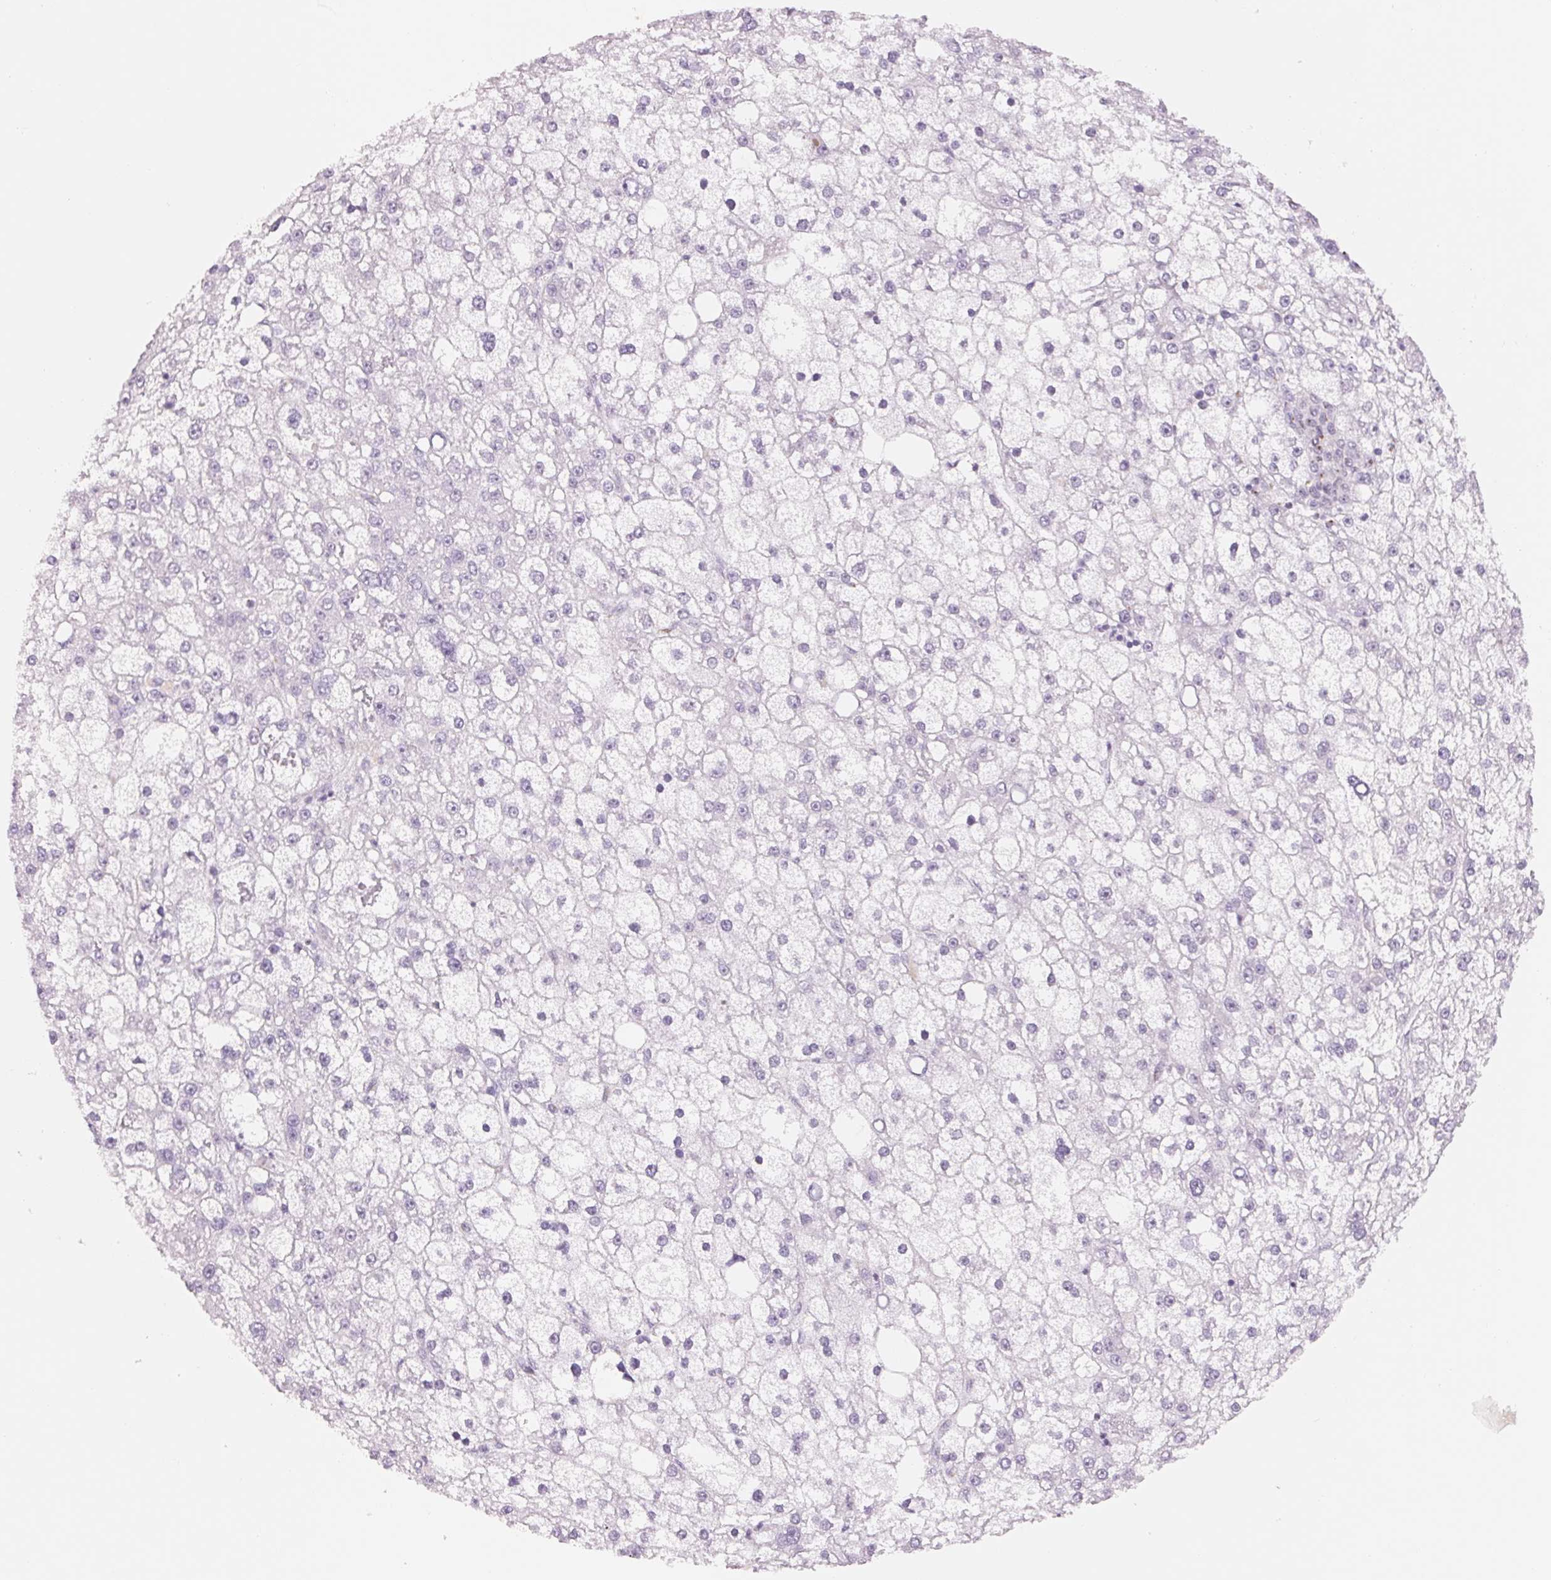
{"staining": {"intensity": "negative", "quantity": "none", "location": "none"}, "tissue": "liver cancer", "cell_type": "Tumor cells", "image_type": "cancer", "snomed": [{"axis": "morphology", "description": "Carcinoma, Hepatocellular, NOS"}, {"axis": "topography", "description": "Liver"}], "caption": "Immunohistochemical staining of human hepatocellular carcinoma (liver) demonstrates no significant staining in tumor cells.", "gene": "GALNT7", "patient": {"sex": "male", "age": 67}}